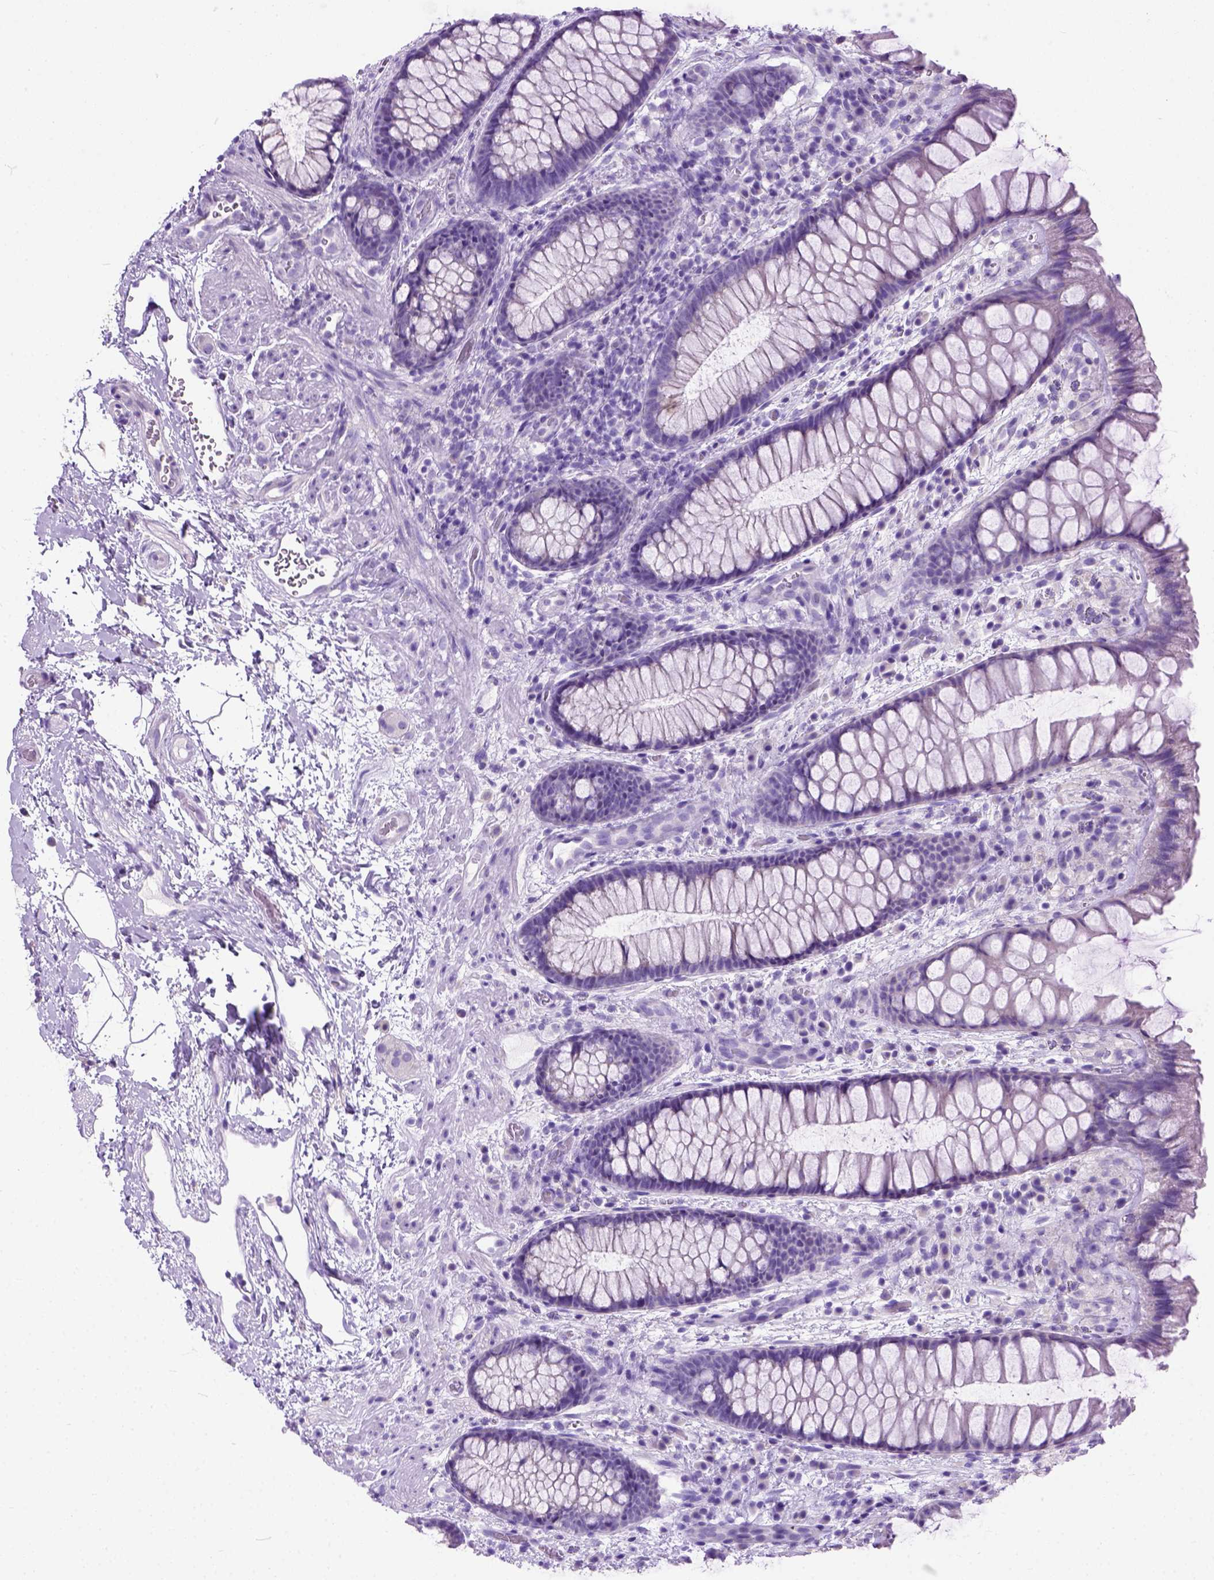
{"staining": {"intensity": "negative", "quantity": "none", "location": "none"}, "tissue": "rectum", "cell_type": "Glandular cells", "image_type": "normal", "snomed": [{"axis": "morphology", "description": "Normal tissue, NOS"}, {"axis": "topography", "description": "Rectum"}], "caption": "This is an immunohistochemistry (IHC) photomicrograph of unremarkable human rectum. There is no expression in glandular cells.", "gene": "ODAD3", "patient": {"sex": "female", "age": 62}}